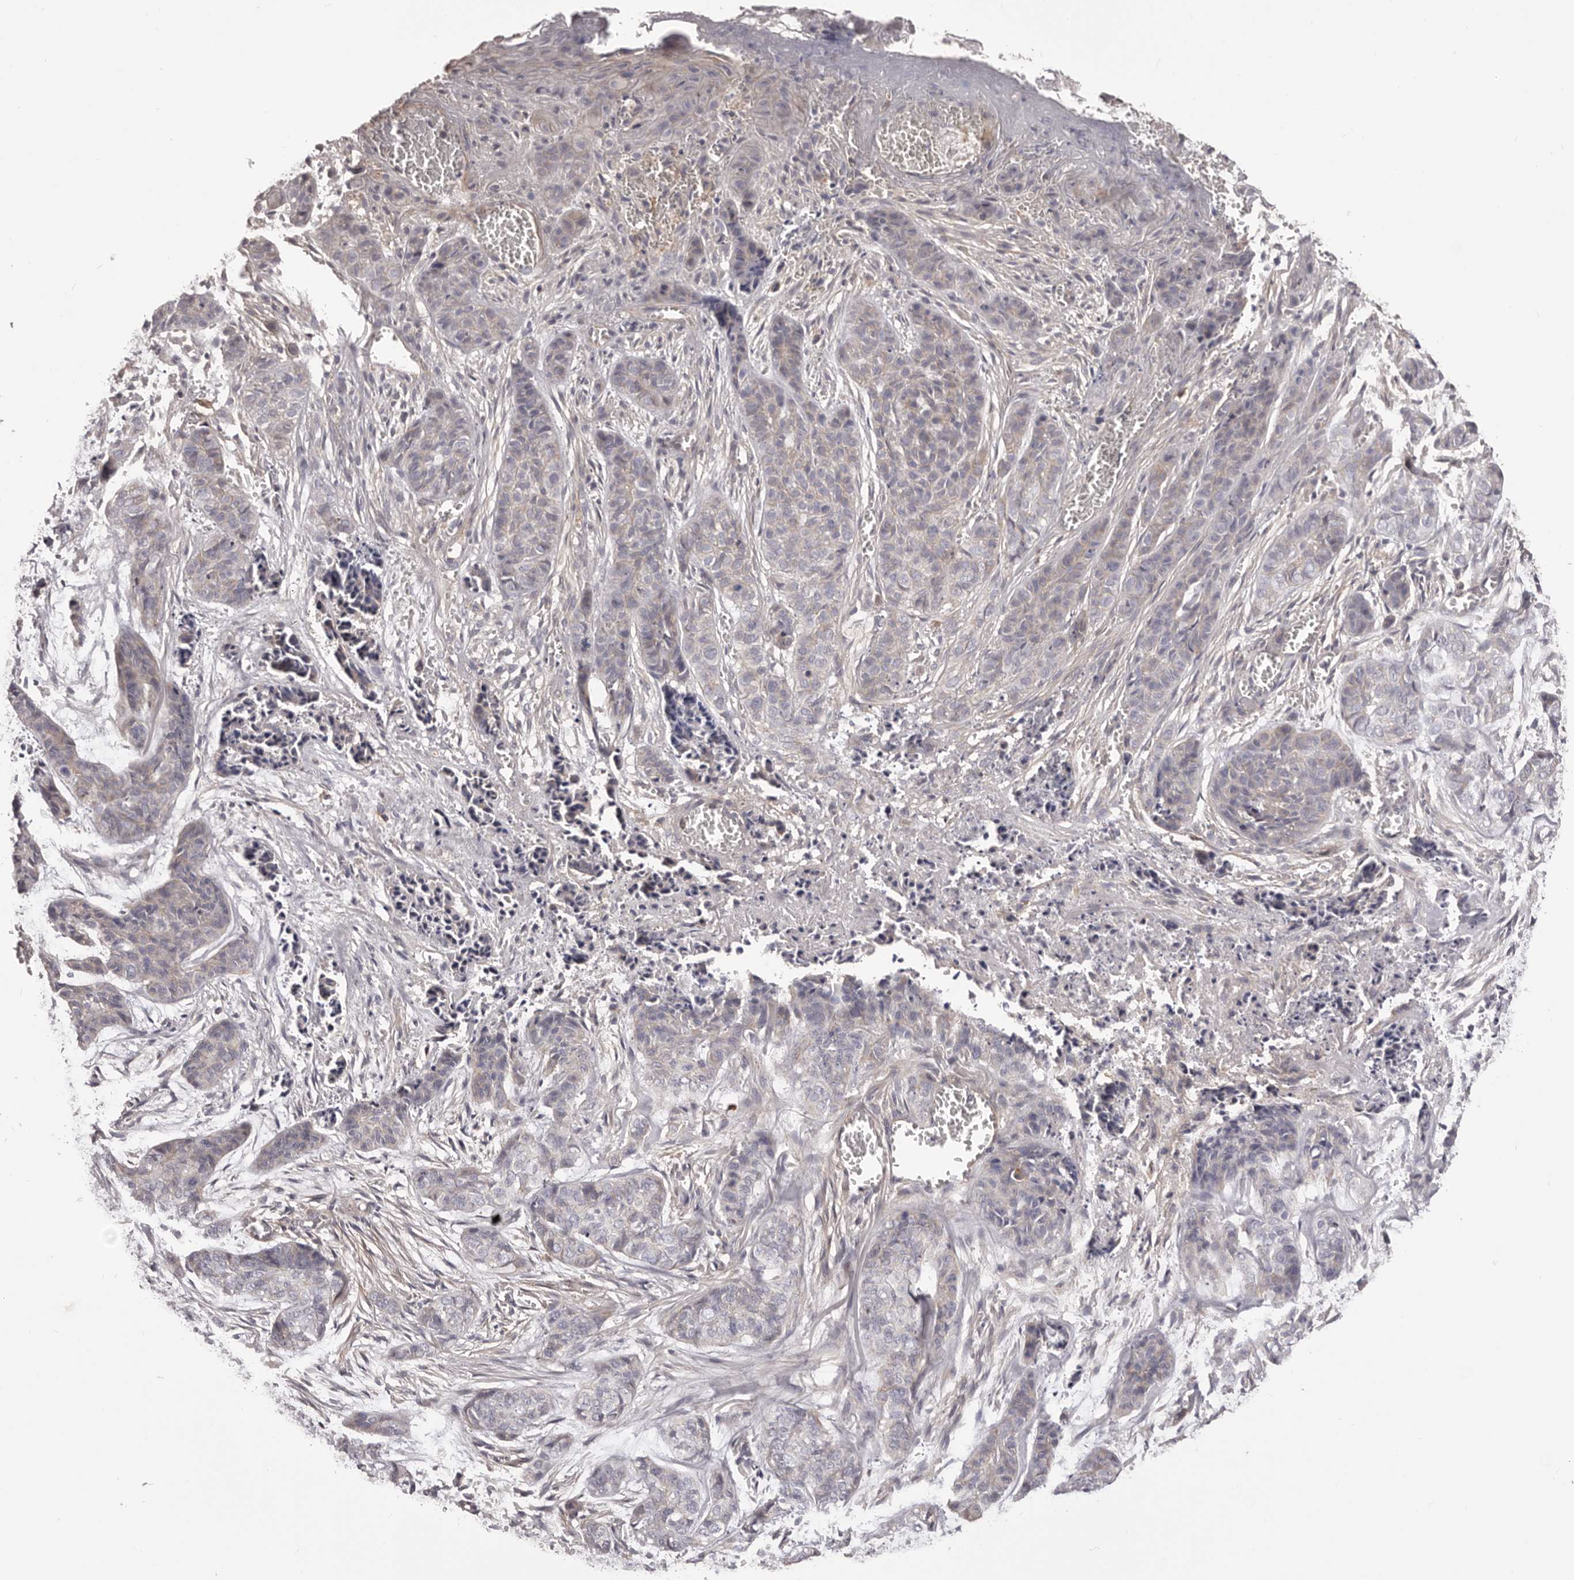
{"staining": {"intensity": "negative", "quantity": "none", "location": "none"}, "tissue": "skin cancer", "cell_type": "Tumor cells", "image_type": "cancer", "snomed": [{"axis": "morphology", "description": "Basal cell carcinoma"}, {"axis": "topography", "description": "Skin"}], "caption": "DAB immunohistochemical staining of human basal cell carcinoma (skin) reveals no significant expression in tumor cells. The staining was performed using DAB (3,3'-diaminobenzidine) to visualize the protein expression in brown, while the nuclei were stained in blue with hematoxylin (Magnification: 20x).", "gene": "DMRT2", "patient": {"sex": "female", "age": 64}}